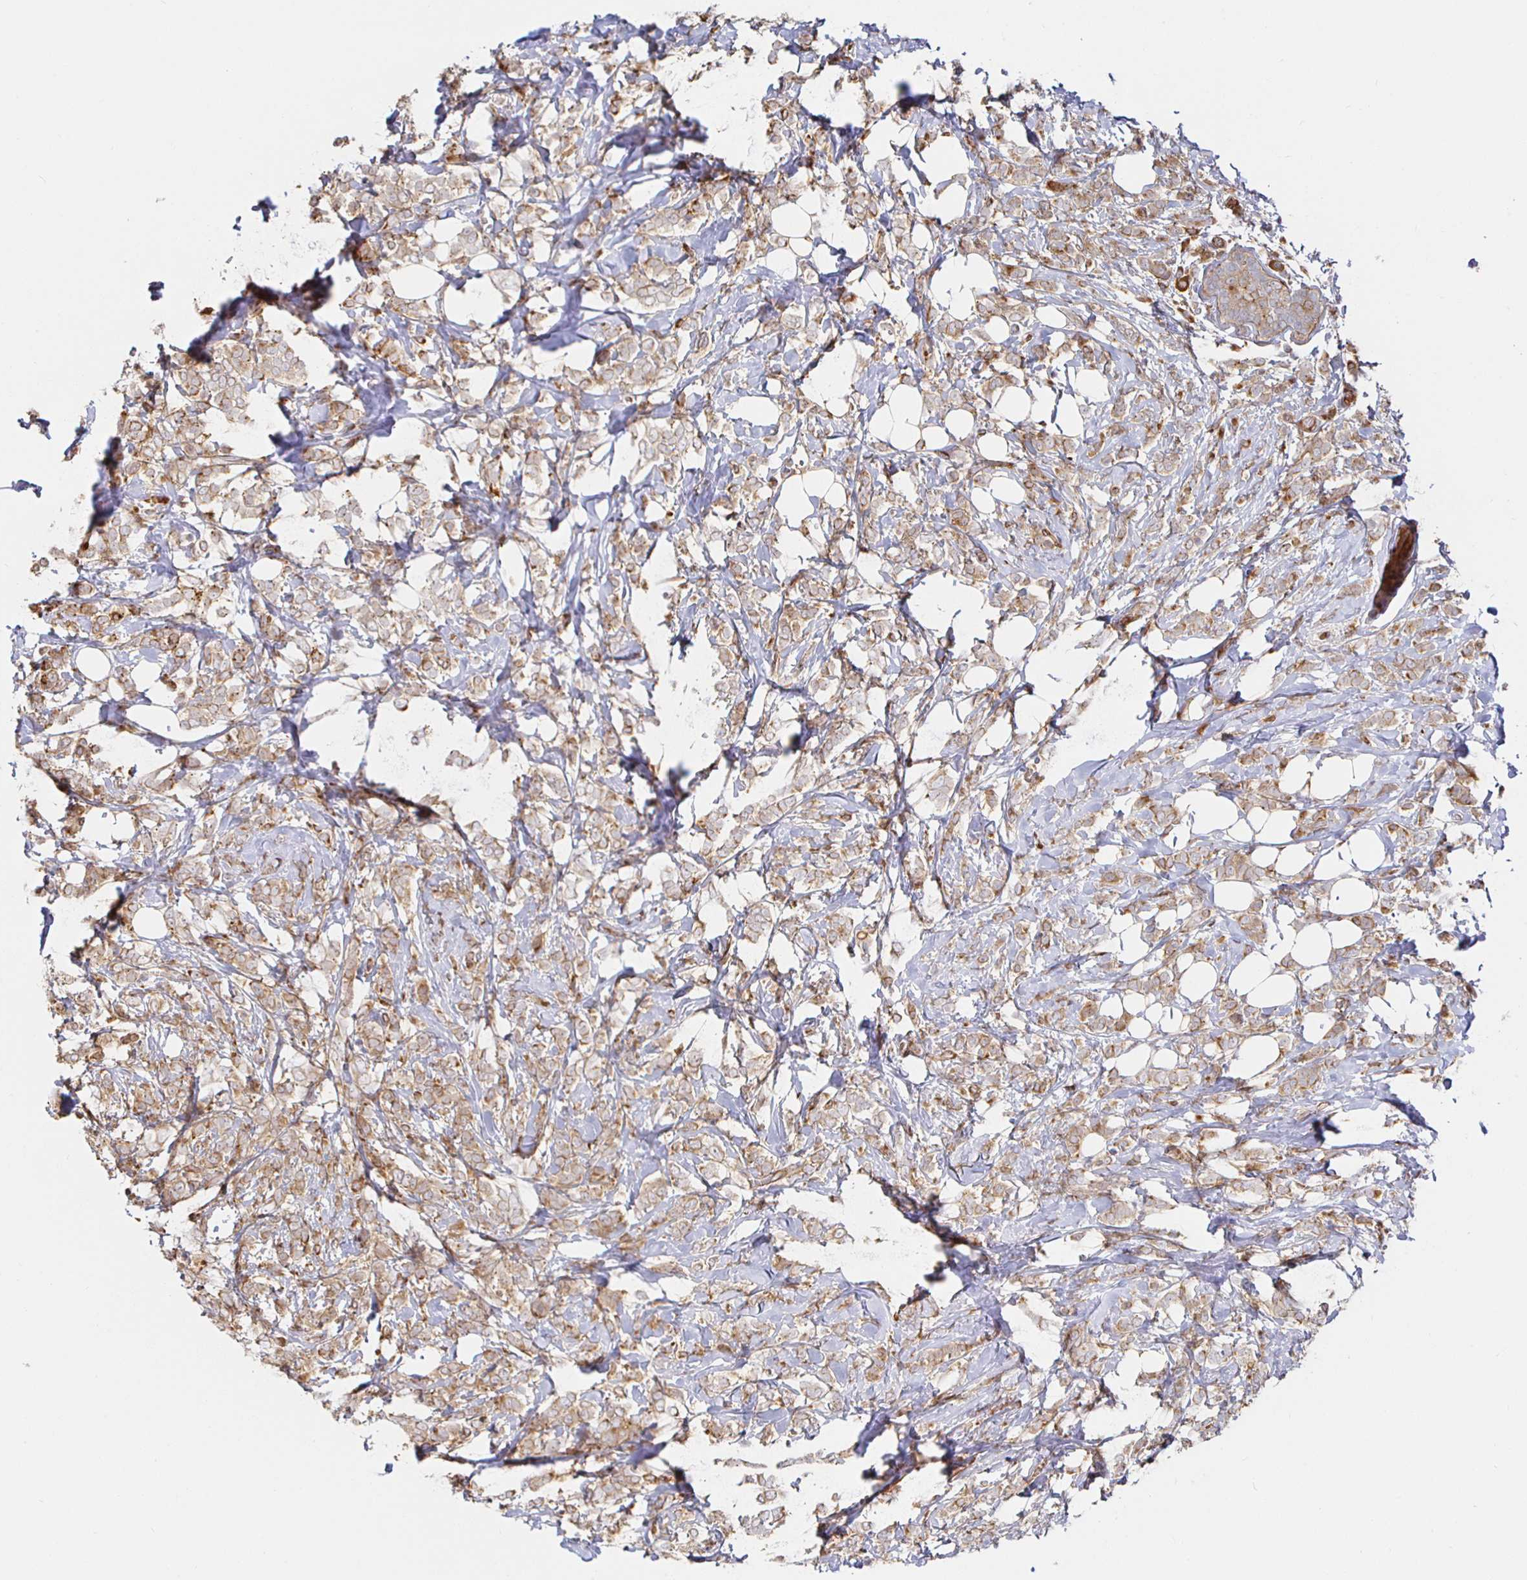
{"staining": {"intensity": "weak", "quantity": ">75%", "location": "cytoplasmic/membranous"}, "tissue": "breast cancer", "cell_type": "Tumor cells", "image_type": "cancer", "snomed": [{"axis": "morphology", "description": "Lobular carcinoma"}, {"axis": "topography", "description": "Breast"}], "caption": "Immunohistochemical staining of human breast cancer shows low levels of weak cytoplasmic/membranous protein expression in approximately >75% of tumor cells.", "gene": "STRAP", "patient": {"sex": "female", "age": 49}}